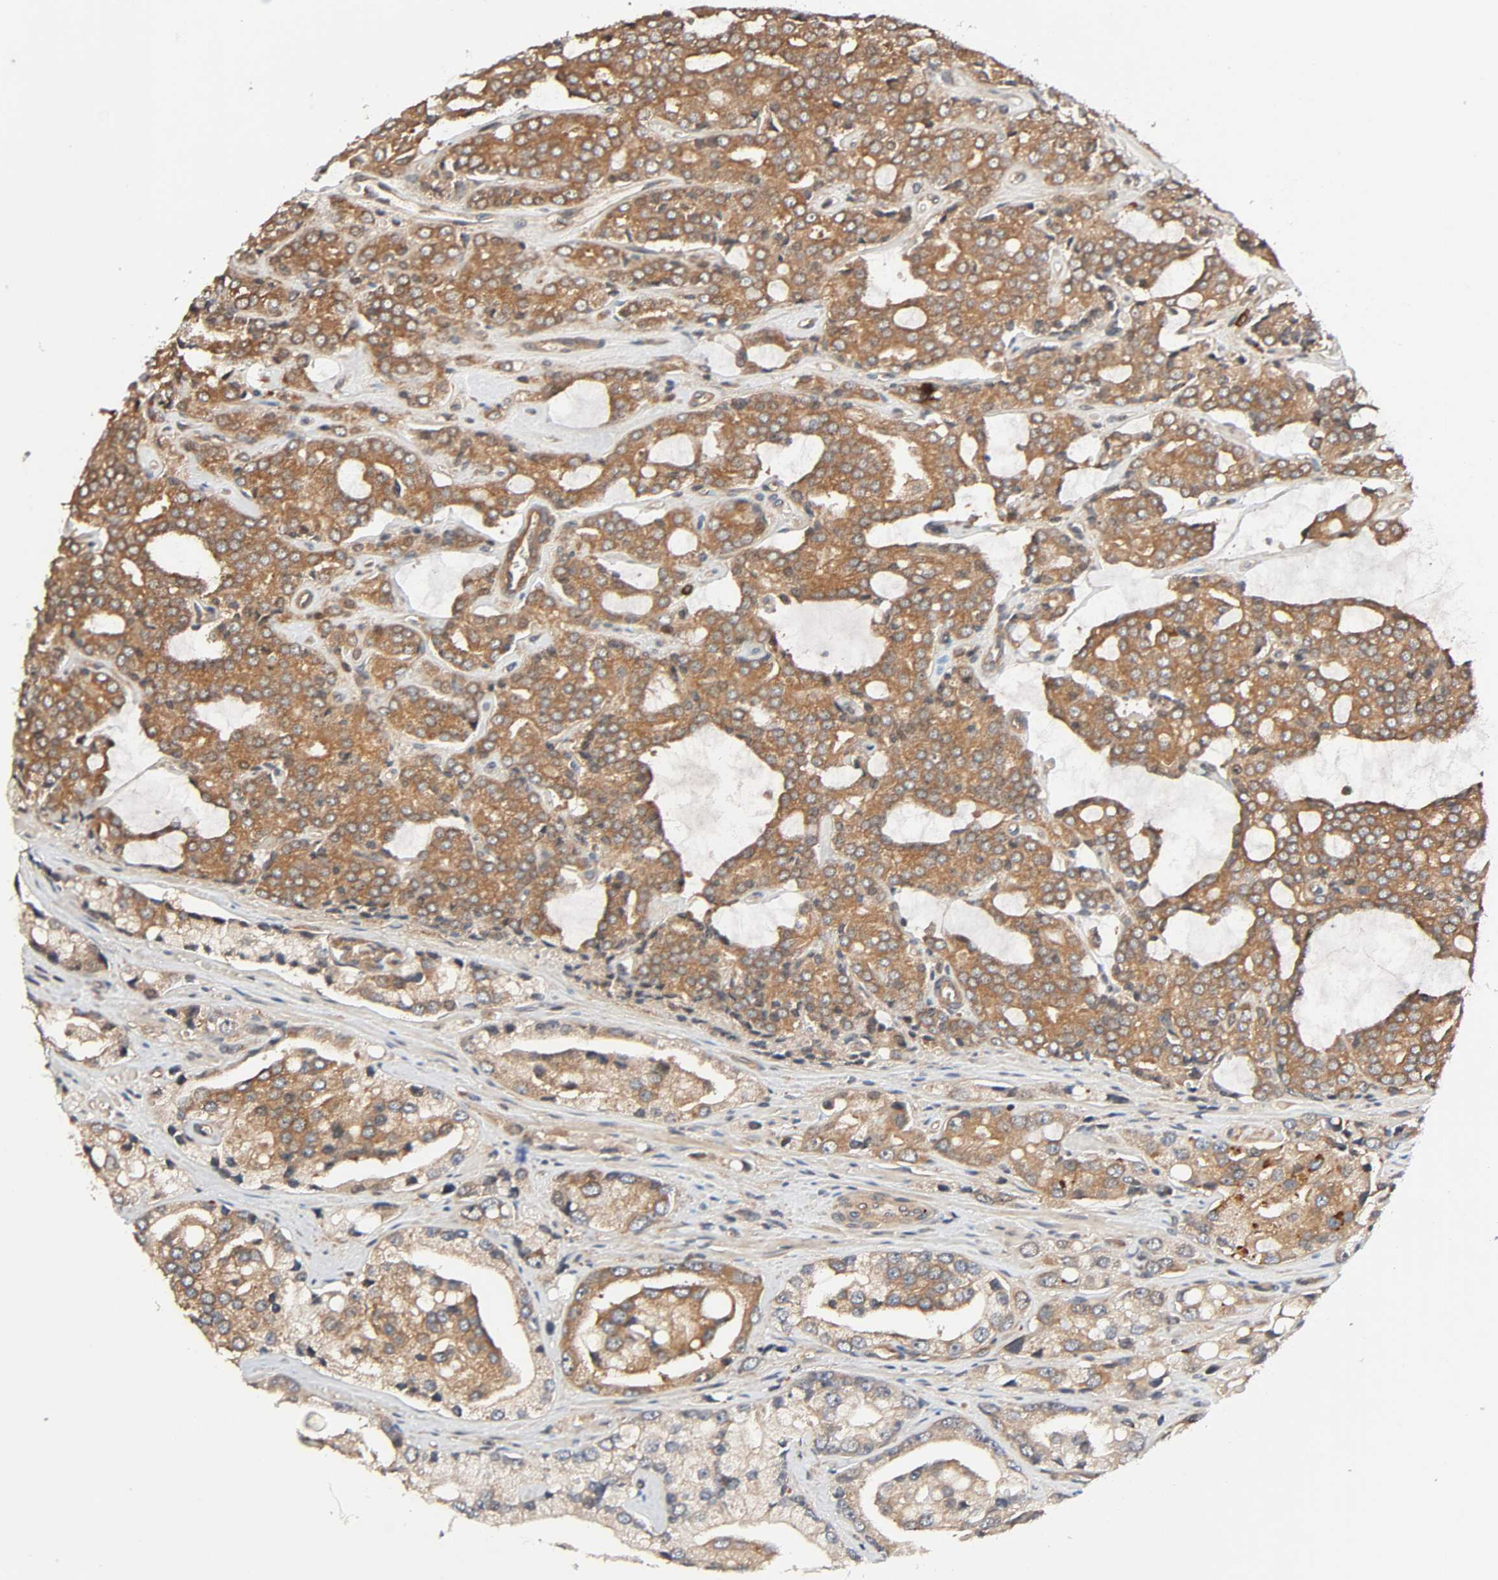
{"staining": {"intensity": "moderate", "quantity": ">75%", "location": "cytoplasmic/membranous"}, "tissue": "prostate cancer", "cell_type": "Tumor cells", "image_type": "cancer", "snomed": [{"axis": "morphology", "description": "Adenocarcinoma, High grade"}, {"axis": "topography", "description": "Prostate"}], "caption": "Moderate cytoplasmic/membranous protein staining is identified in about >75% of tumor cells in prostate adenocarcinoma (high-grade). (Stains: DAB in brown, nuclei in blue, Microscopy: brightfield microscopy at high magnification).", "gene": "PPP2R1B", "patient": {"sex": "male", "age": 67}}